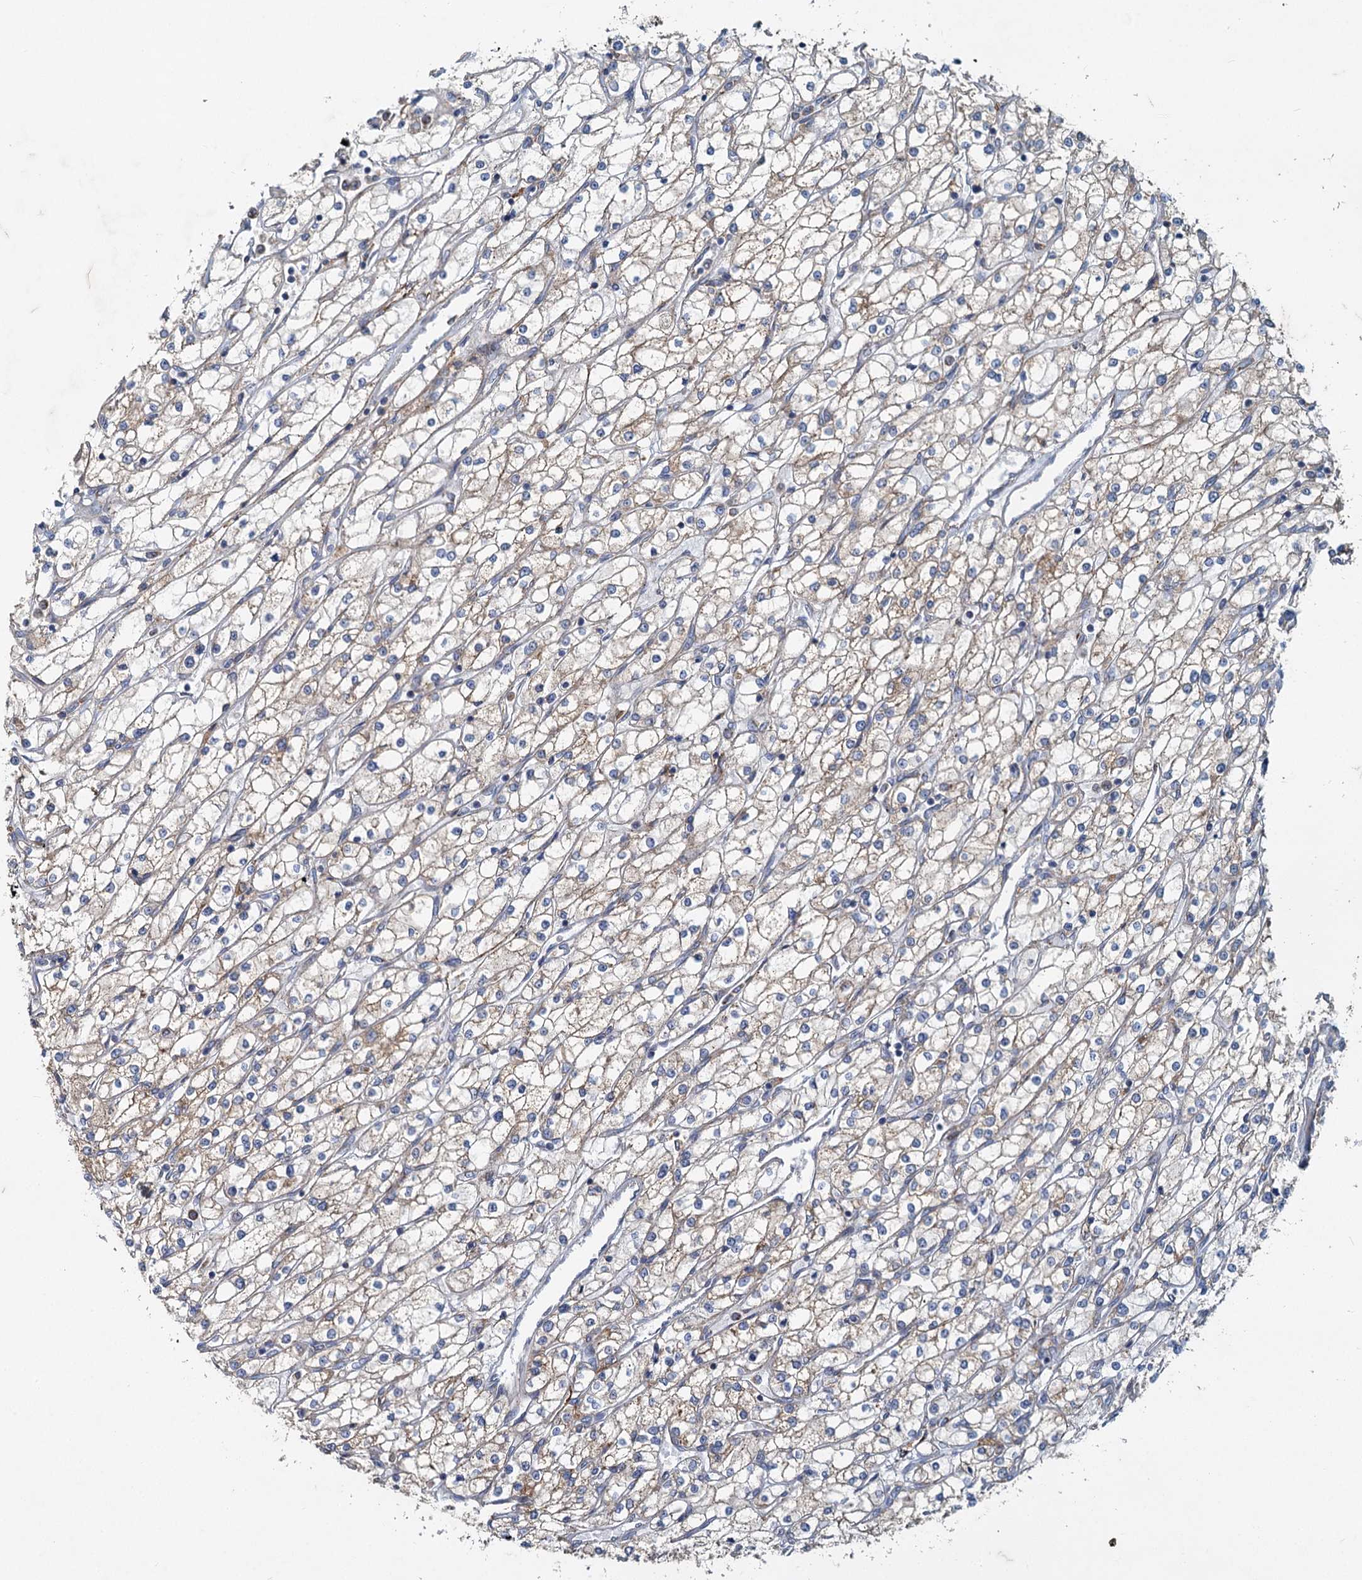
{"staining": {"intensity": "weak", "quantity": "25%-75%", "location": "cytoplasmic/membranous"}, "tissue": "renal cancer", "cell_type": "Tumor cells", "image_type": "cancer", "snomed": [{"axis": "morphology", "description": "Adenocarcinoma, NOS"}, {"axis": "topography", "description": "Kidney"}], "caption": "This histopathology image exhibits immunohistochemistry staining of renal cancer, with low weak cytoplasmic/membranous staining in about 25%-75% of tumor cells.", "gene": "ADCY2", "patient": {"sex": "male", "age": 80}}